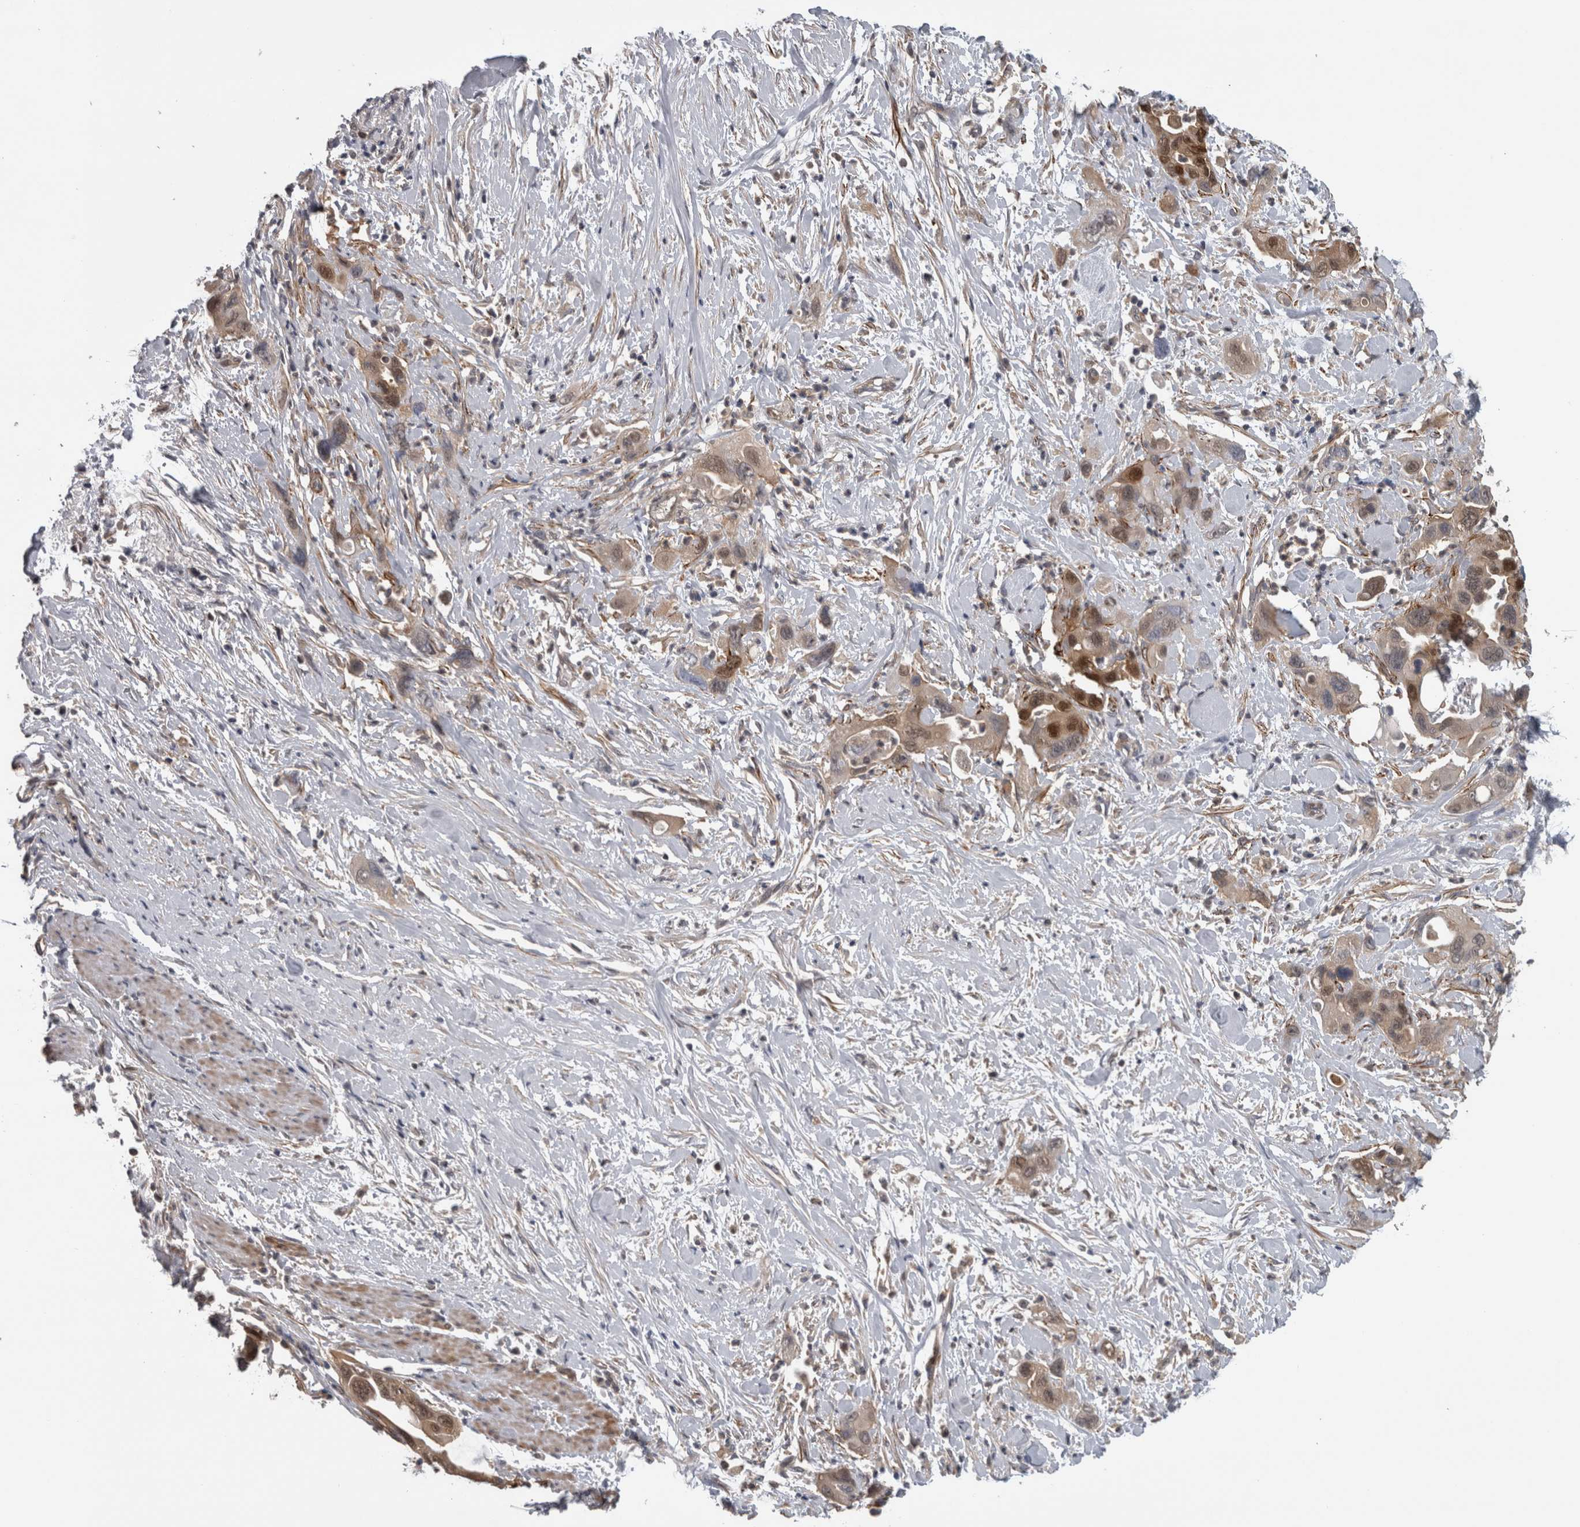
{"staining": {"intensity": "moderate", "quantity": "<25%", "location": "cytoplasmic/membranous,nuclear"}, "tissue": "pancreatic cancer", "cell_type": "Tumor cells", "image_type": "cancer", "snomed": [{"axis": "morphology", "description": "Adenocarcinoma, NOS"}, {"axis": "topography", "description": "Pancreas"}], "caption": "High-power microscopy captured an immunohistochemistry photomicrograph of pancreatic adenocarcinoma, revealing moderate cytoplasmic/membranous and nuclear expression in about <25% of tumor cells.", "gene": "NAPRT", "patient": {"sex": "female", "age": 70}}